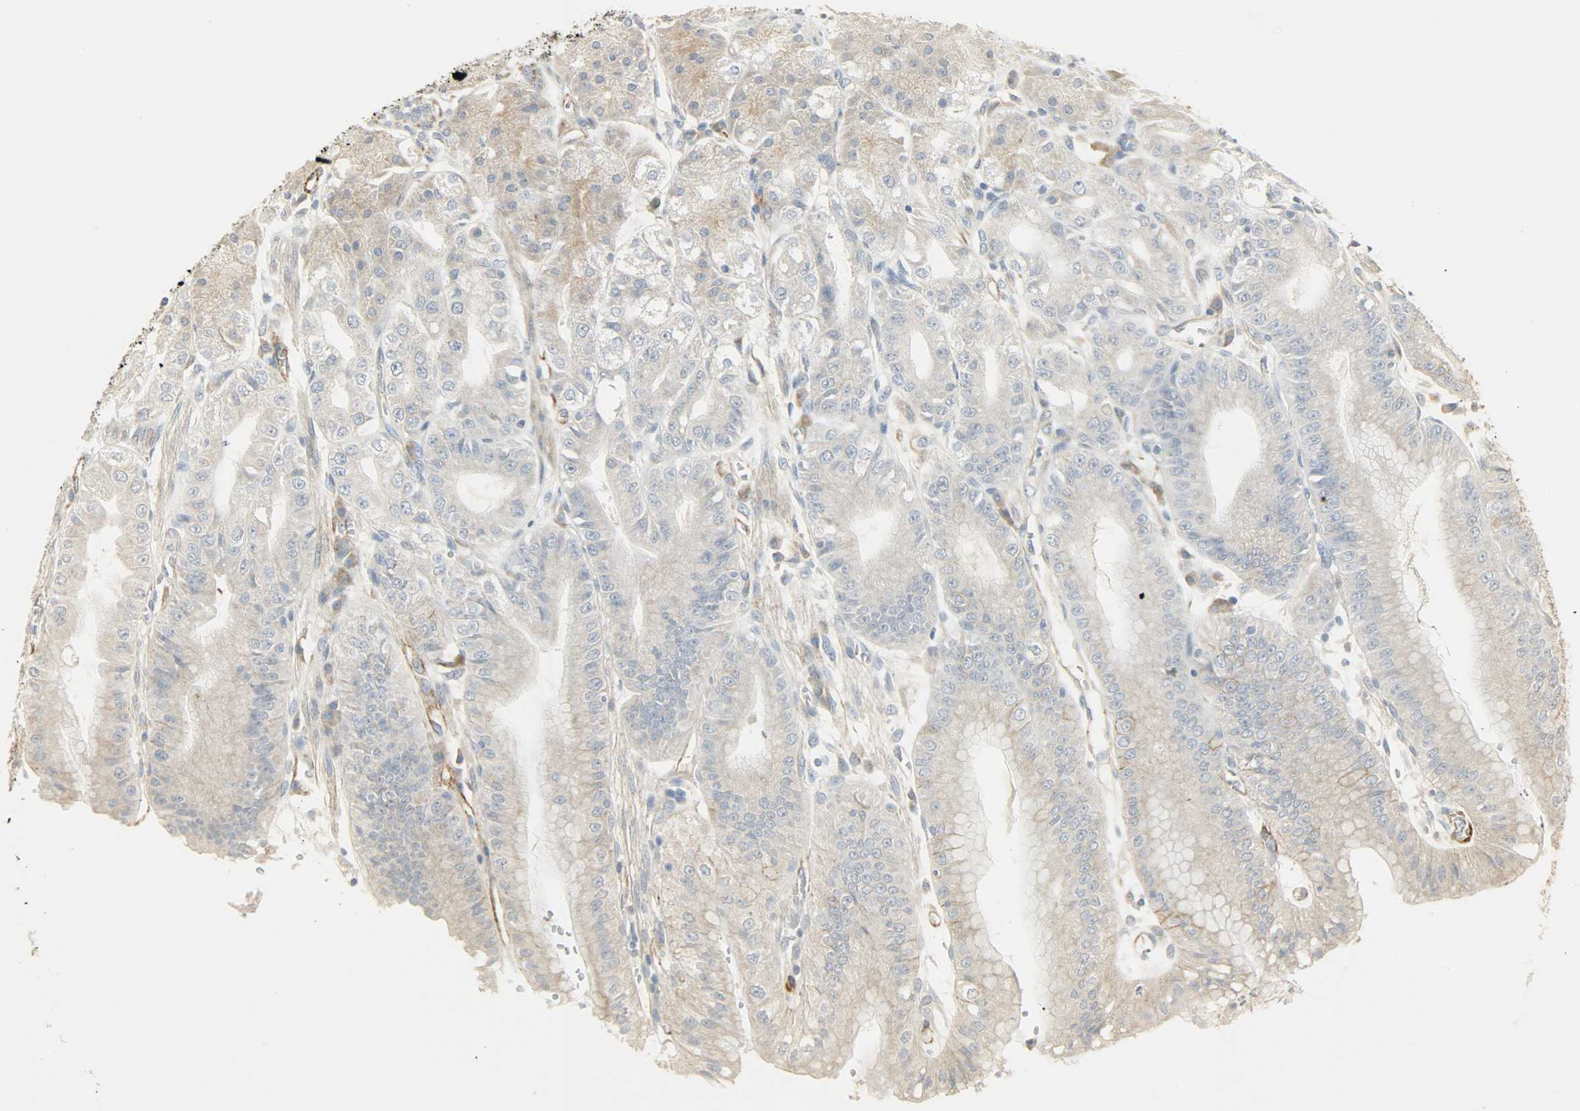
{"staining": {"intensity": "weak", "quantity": "25%-75%", "location": "cytoplasmic/membranous"}, "tissue": "stomach", "cell_type": "Glandular cells", "image_type": "normal", "snomed": [{"axis": "morphology", "description": "Normal tissue, NOS"}, {"axis": "topography", "description": "Stomach, lower"}], "caption": "Stomach stained with immunohistochemistry exhibits weak cytoplasmic/membranous staining in approximately 25%-75% of glandular cells.", "gene": "ENPEP", "patient": {"sex": "male", "age": 71}}